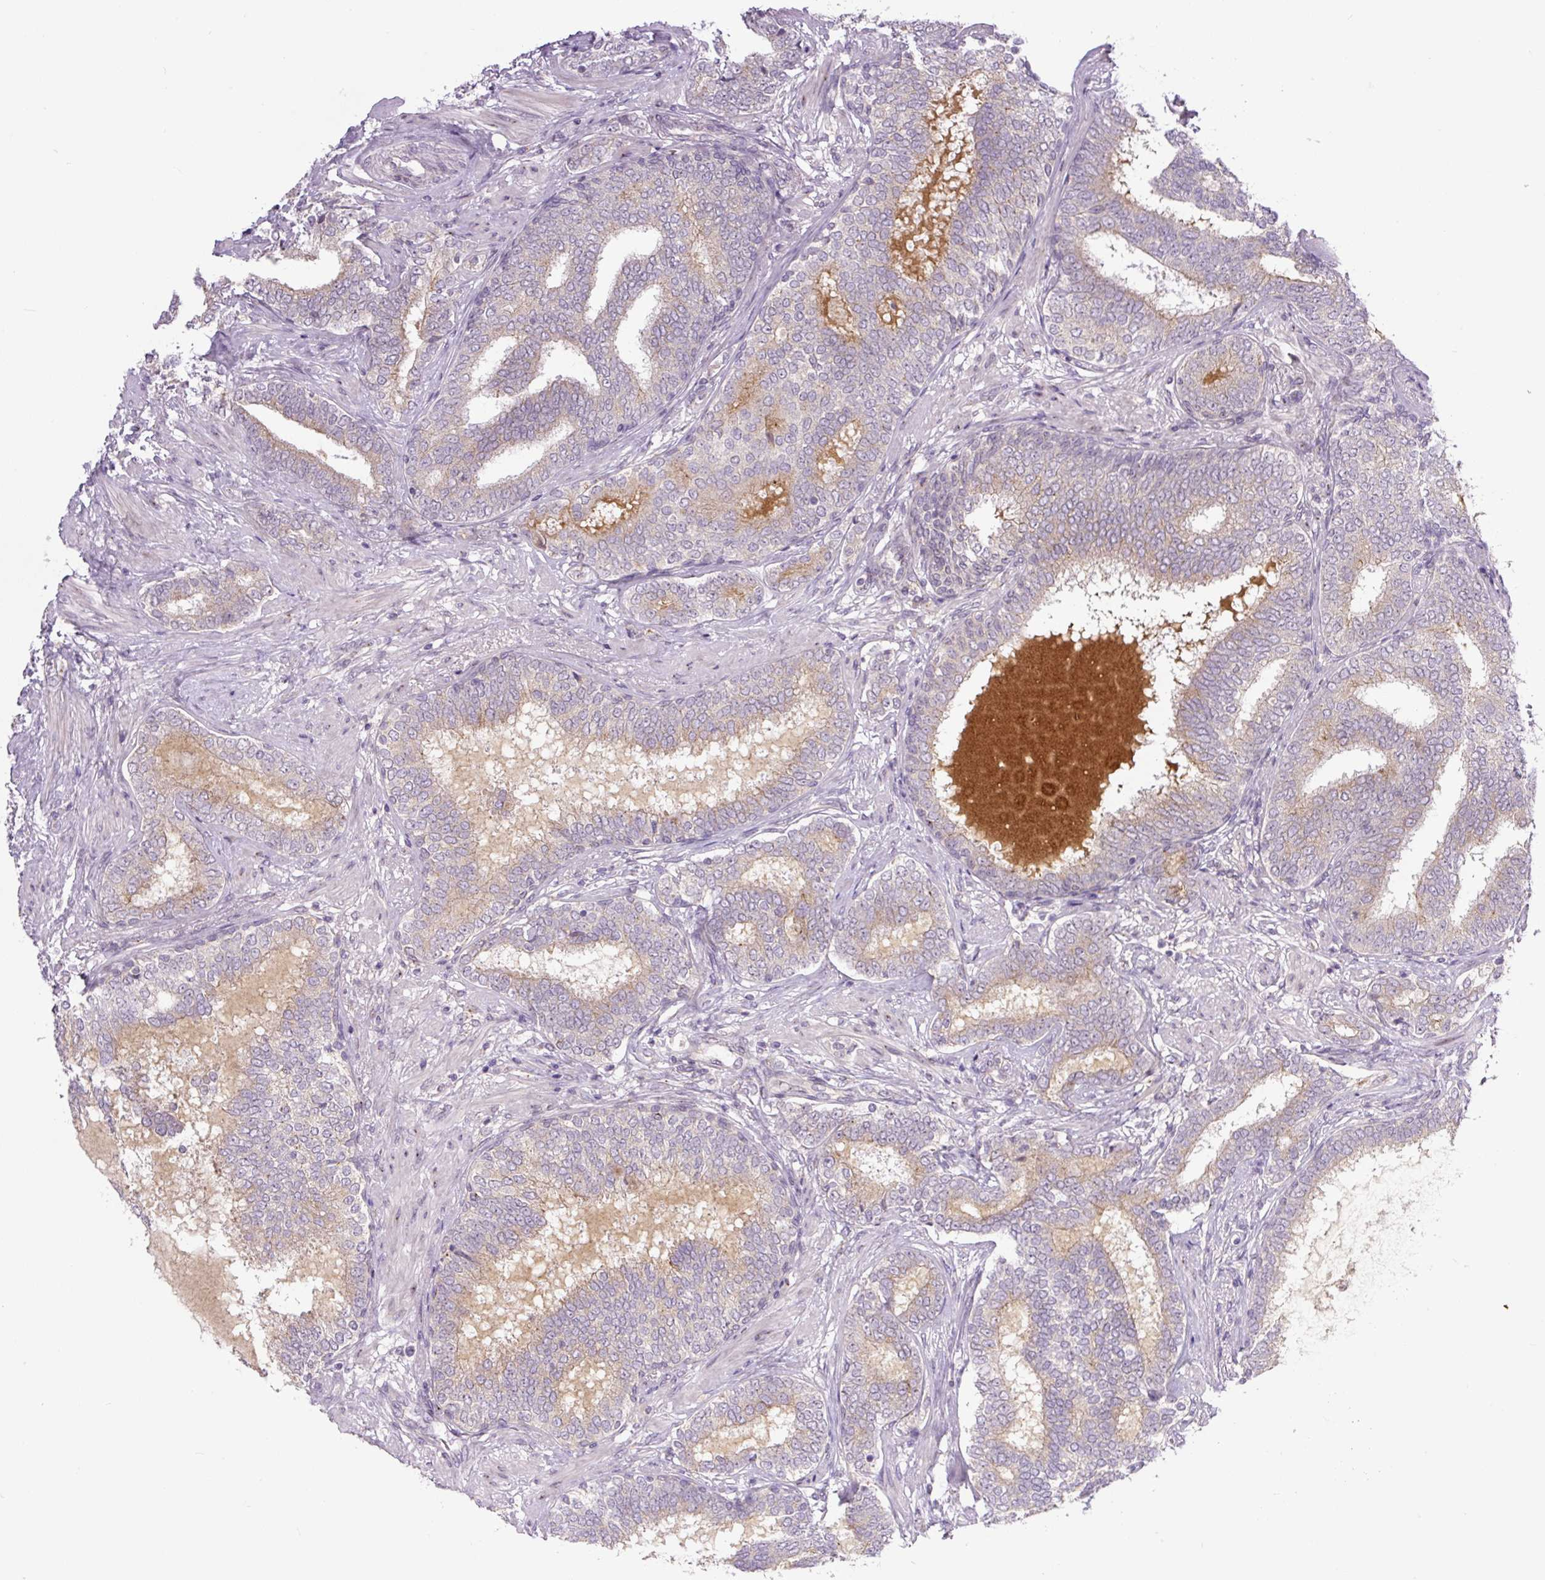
{"staining": {"intensity": "weak", "quantity": "25%-75%", "location": "cytoplasmic/membranous"}, "tissue": "prostate cancer", "cell_type": "Tumor cells", "image_type": "cancer", "snomed": [{"axis": "morphology", "description": "Adenocarcinoma, High grade"}, {"axis": "topography", "description": "Prostate"}], "caption": "Immunohistochemical staining of prostate cancer demonstrates low levels of weak cytoplasmic/membranous expression in about 25%-75% of tumor cells. The protein is stained brown, and the nuclei are stained in blue (DAB IHC with brightfield microscopy, high magnification).", "gene": "PCM1", "patient": {"sex": "male", "age": 72}}